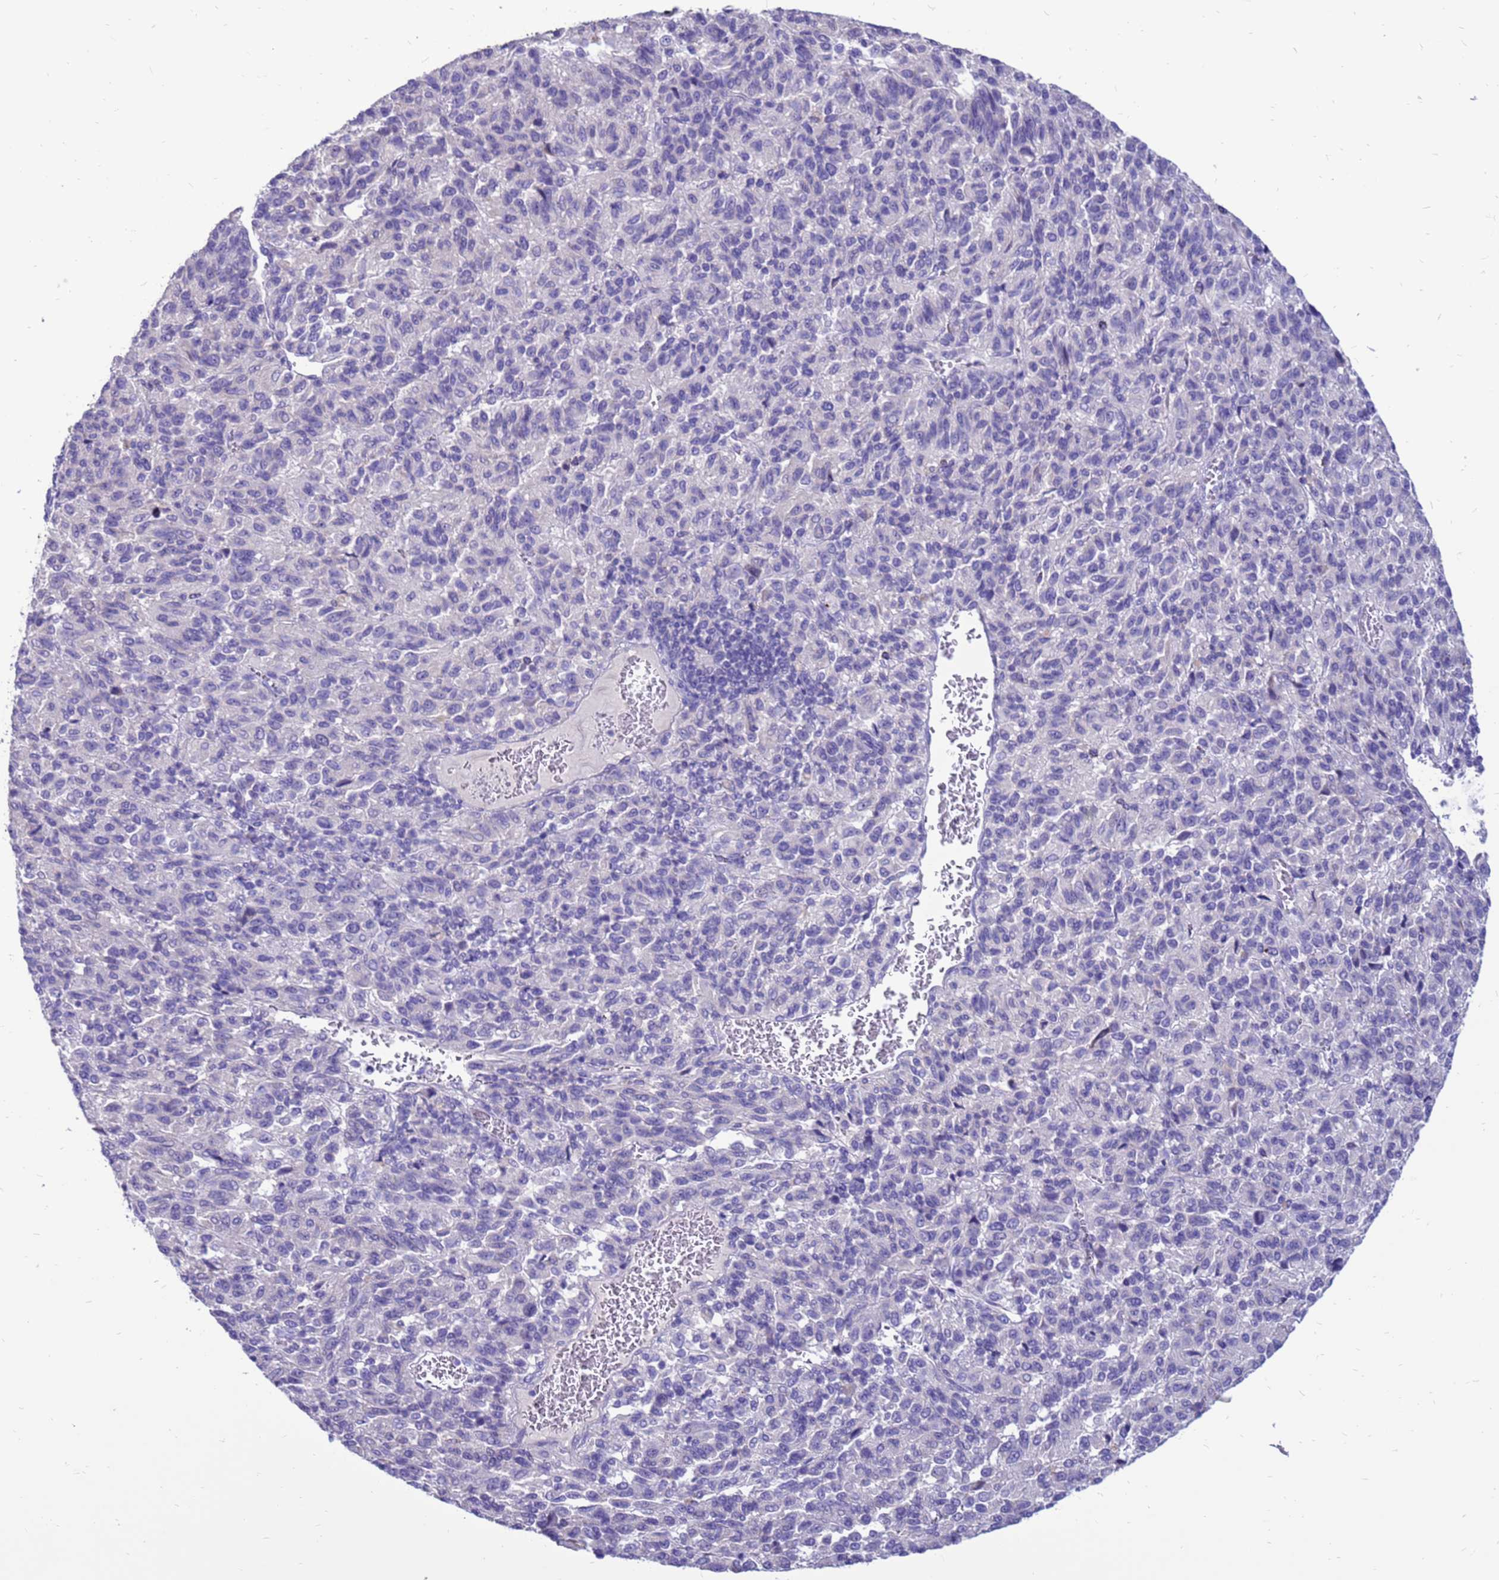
{"staining": {"intensity": "negative", "quantity": "none", "location": "none"}, "tissue": "melanoma", "cell_type": "Tumor cells", "image_type": "cancer", "snomed": [{"axis": "morphology", "description": "Malignant melanoma, Metastatic site"}, {"axis": "topography", "description": "Lung"}], "caption": "Tumor cells are negative for protein expression in human melanoma. (DAB IHC visualized using brightfield microscopy, high magnification).", "gene": "PDE10A", "patient": {"sex": "male", "age": 64}}